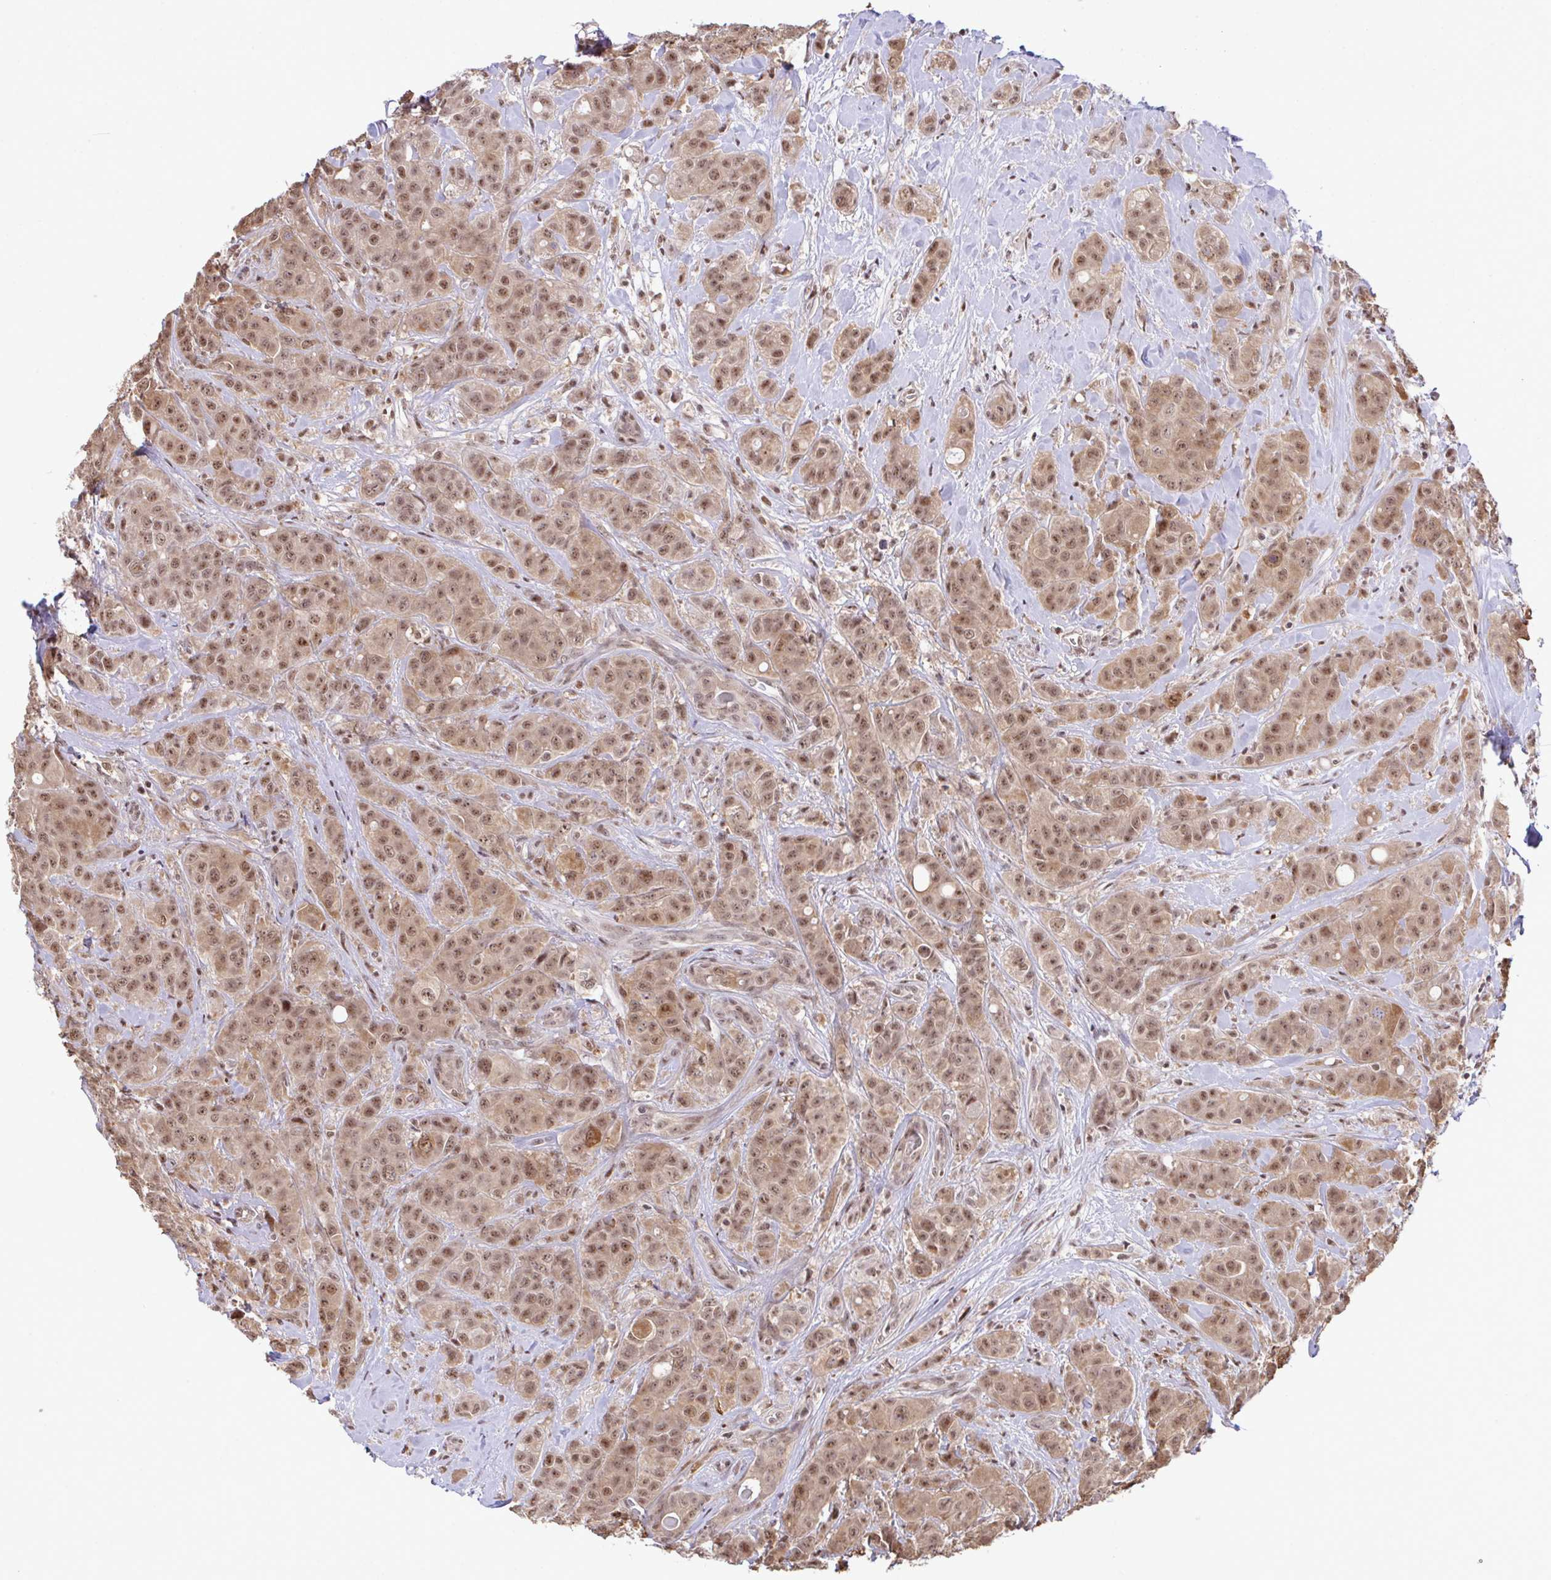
{"staining": {"intensity": "moderate", "quantity": ">75%", "location": "cytoplasmic/membranous,nuclear"}, "tissue": "breast cancer", "cell_type": "Tumor cells", "image_type": "cancer", "snomed": [{"axis": "morphology", "description": "Normal tissue, NOS"}, {"axis": "morphology", "description": "Duct carcinoma"}, {"axis": "topography", "description": "Breast"}], "caption": "This micrograph demonstrates immunohistochemistry staining of invasive ductal carcinoma (breast), with medium moderate cytoplasmic/membranous and nuclear staining in approximately >75% of tumor cells.", "gene": "OR6K3", "patient": {"sex": "female", "age": 43}}